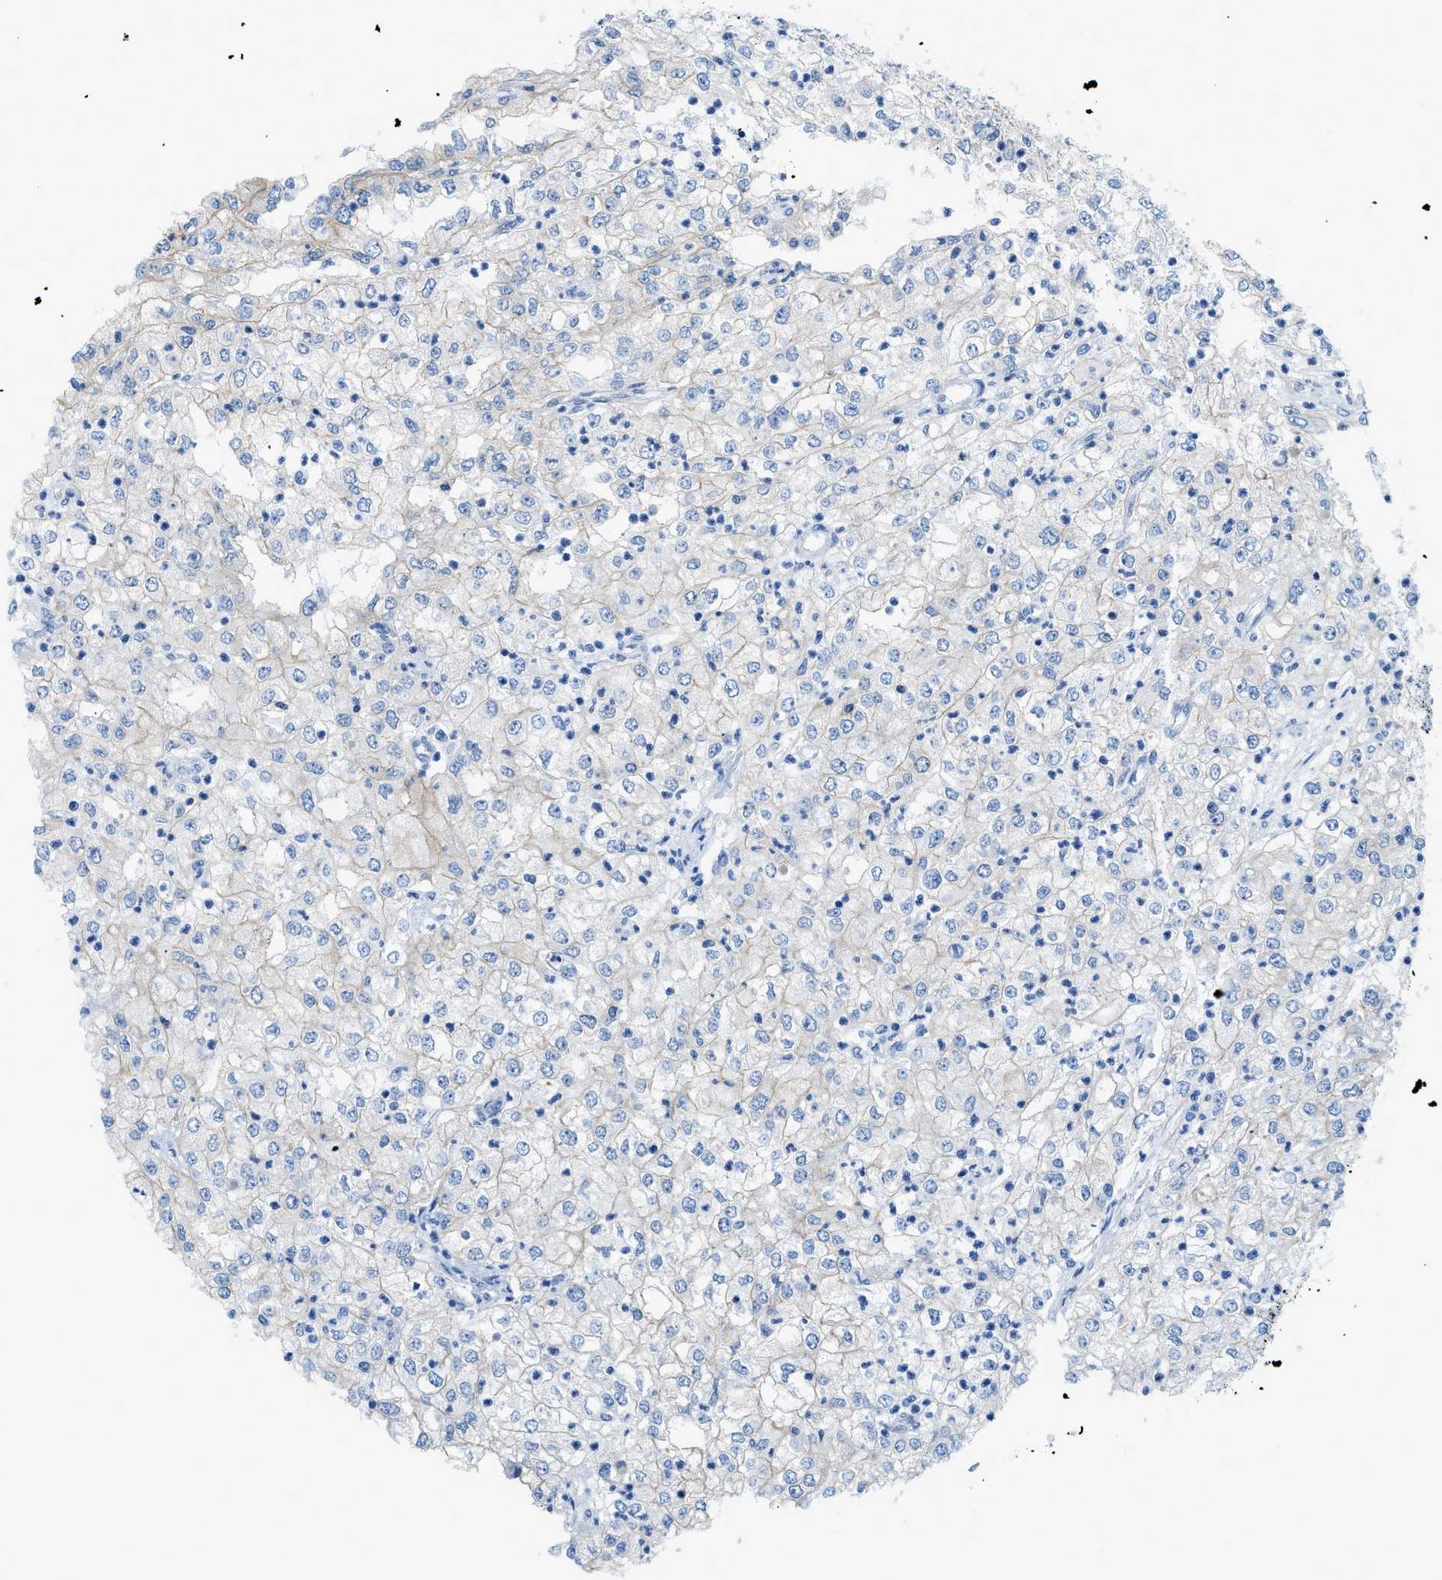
{"staining": {"intensity": "weak", "quantity": "<25%", "location": "cytoplasmic/membranous"}, "tissue": "renal cancer", "cell_type": "Tumor cells", "image_type": "cancer", "snomed": [{"axis": "morphology", "description": "Adenocarcinoma, NOS"}, {"axis": "topography", "description": "Kidney"}], "caption": "Immunohistochemical staining of adenocarcinoma (renal) shows no significant positivity in tumor cells.", "gene": "FDCSP", "patient": {"sex": "female", "age": 54}}